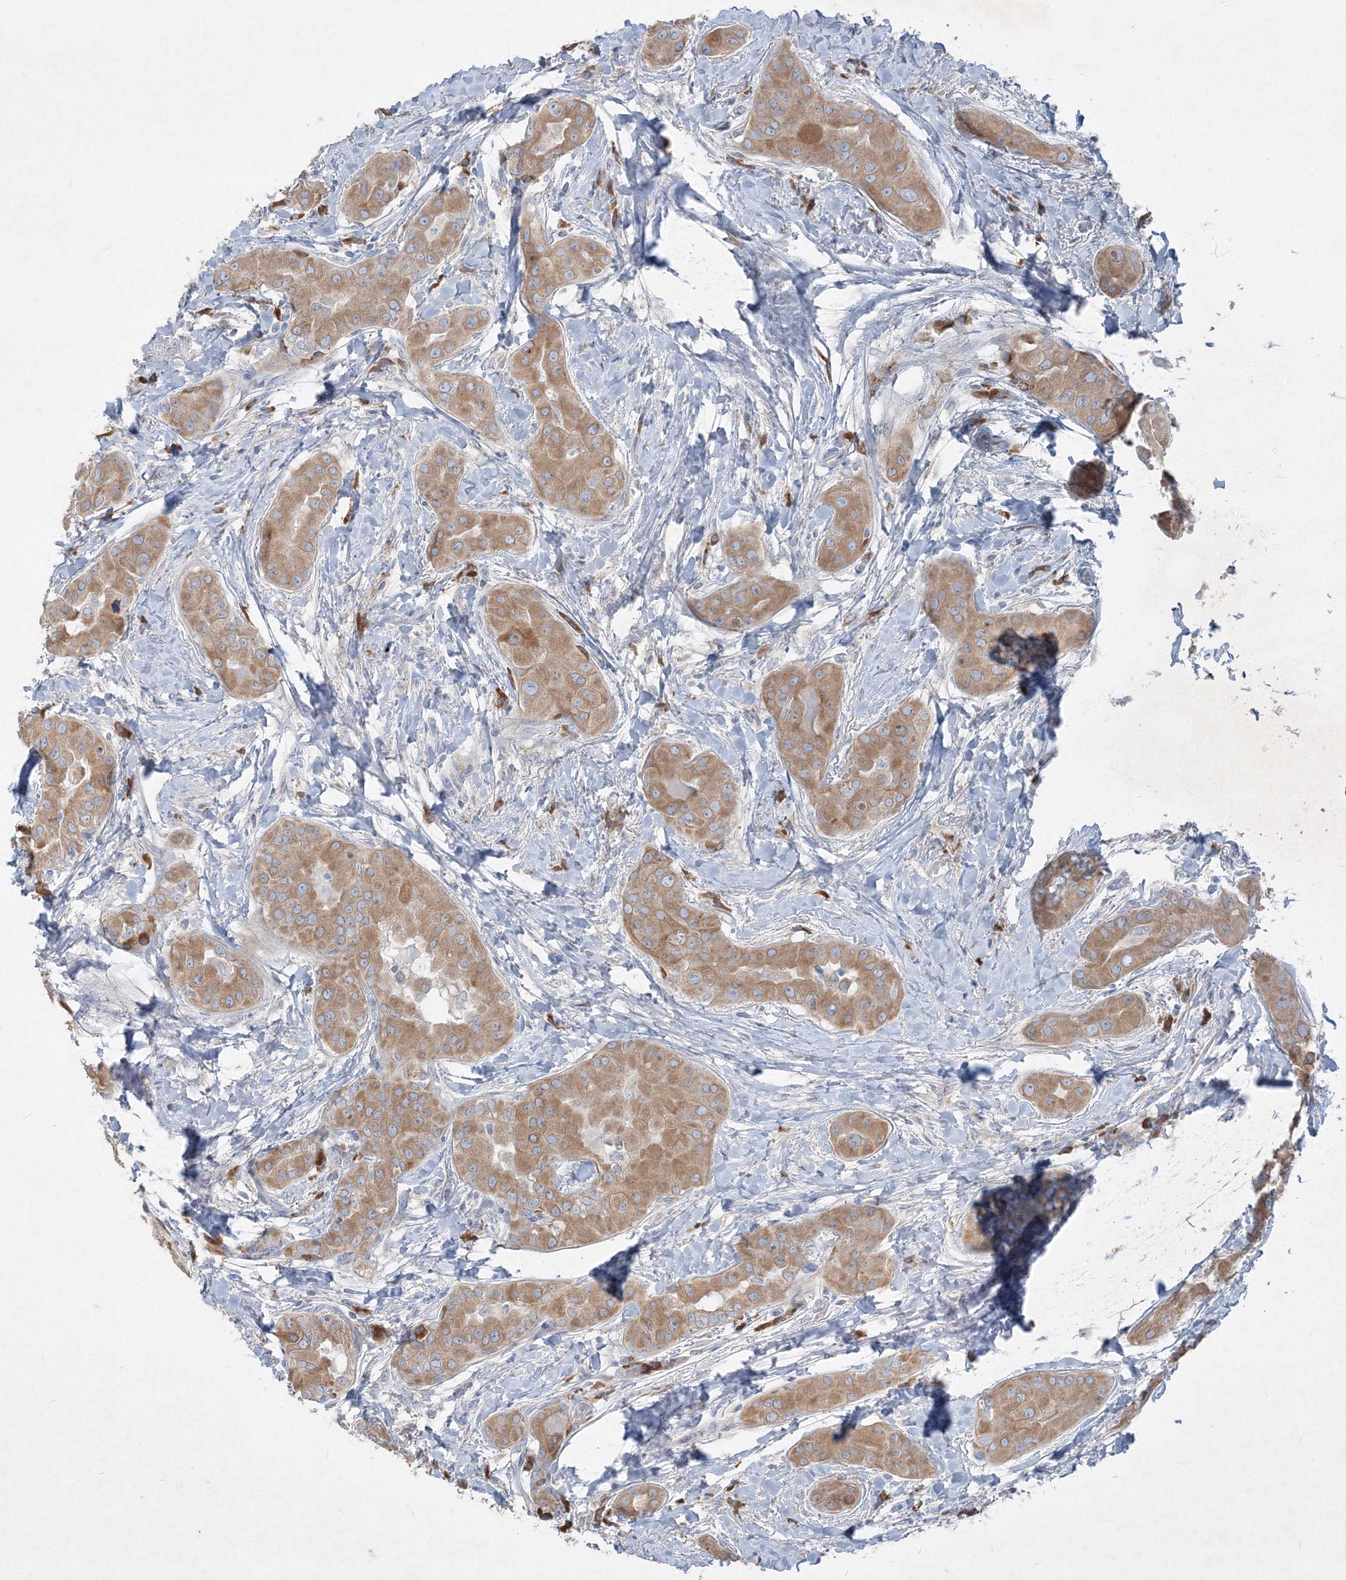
{"staining": {"intensity": "moderate", "quantity": ">75%", "location": "cytoplasmic/membranous"}, "tissue": "thyroid cancer", "cell_type": "Tumor cells", "image_type": "cancer", "snomed": [{"axis": "morphology", "description": "Papillary adenocarcinoma, NOS"}, {"axis": "topography", "description": "Thyroid gland"}], "caption": "This is an image of immunohistochemistry (IHC) staining of thyroid cancer (papillary adenocarcinoma), which shows moderate staining in the cytoplasmic/membranous of tumor cells.", "gene": "IFNAR1", "patient": {"sex": "male", "age": 33}}